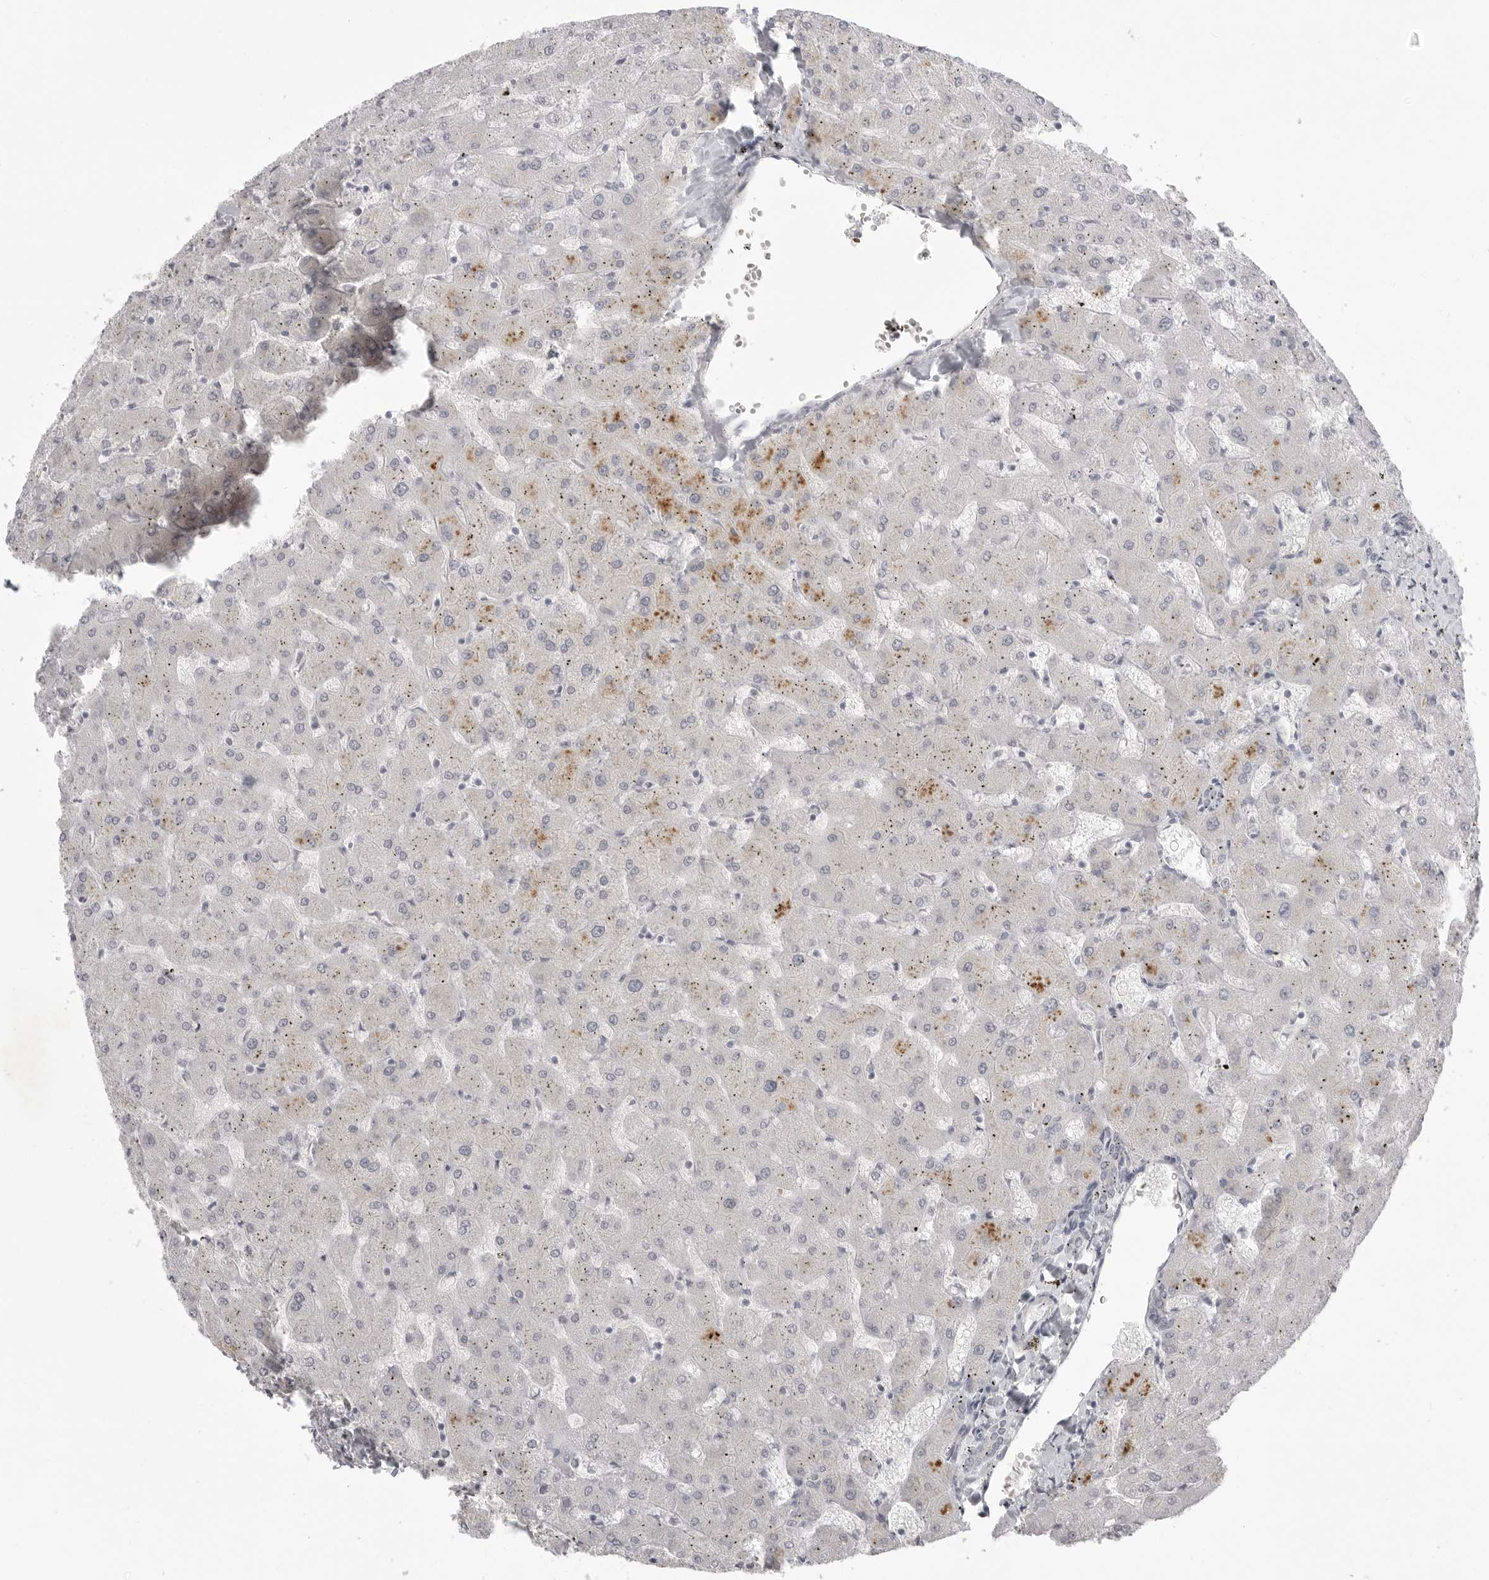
{"staining": {"intensity": "negative", "quantity": "none", "location": "none"}, "tissue": "liver", "cell_type": "Cholangiocytes", "image_type": "normal", "snomed": [{"axis": "morphology", "description": "Normal tissue, NOS"}, {"axis": "topography", "description": "Liver"}], "caption": "Cholangiocytes show no significant expression in normal liver. (Stains: DAB (3,3'-diaminobenzidine) immunohistochemistry (IHC) with hematoxylin counter stain, Microscopy: brightfield microscopy at high magnification).", "gene": "TCTN3", "patient": {"sex": "female", "age": 63}}